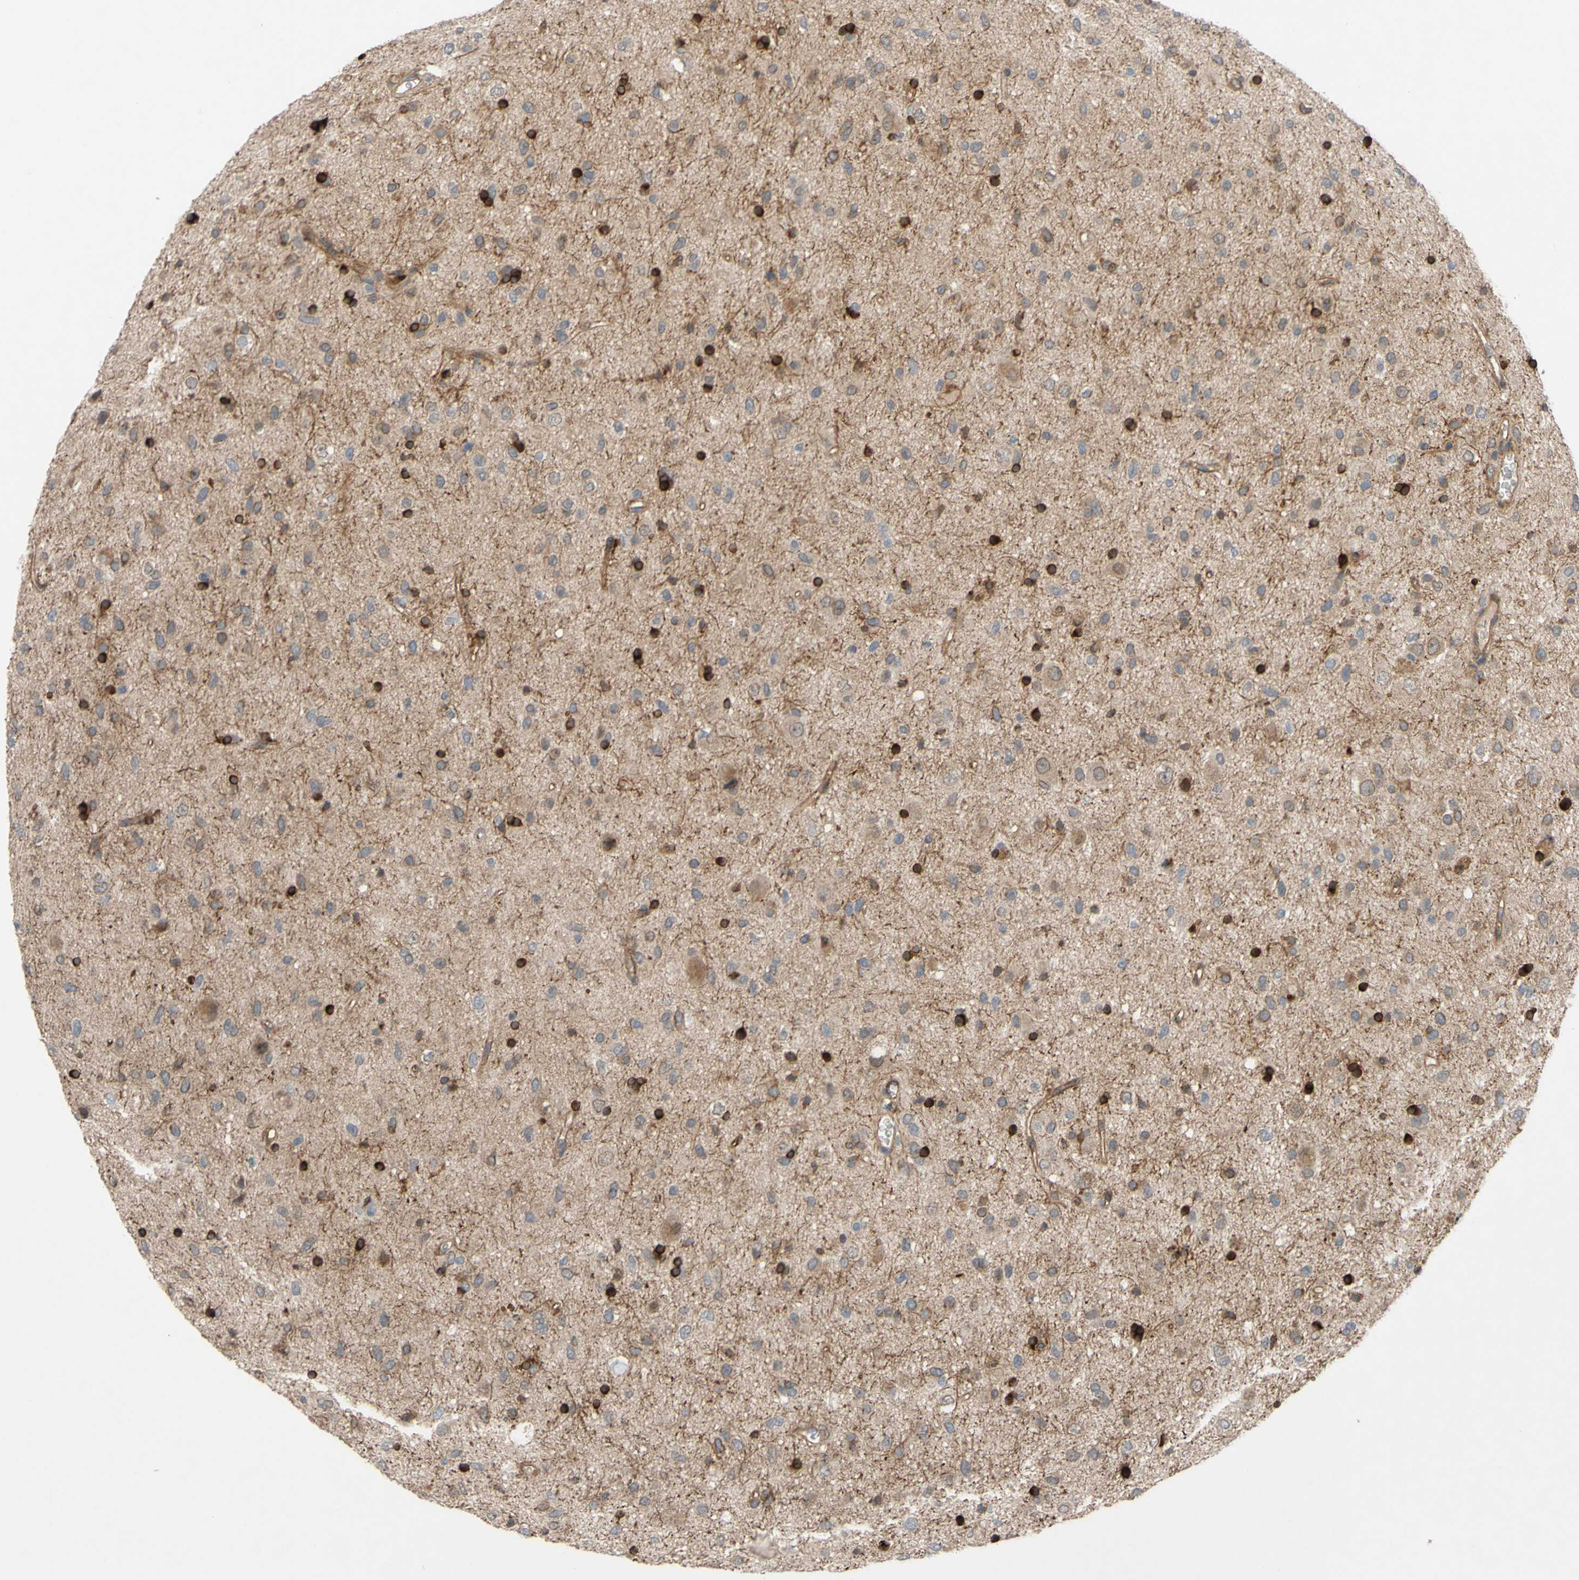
{"staining": {"intensity": "weak", "quantity": ">75%", "location": "cytoplasmic/membranous"}, "tissue": "glioma", "cell_type": "Tumor cells", "image_type": "cancer", "snomed": [{"axis": "morphology", "description": "Glioma, malignant, Low grade"}, {"axis": "topography", "description": "Brain"}], "caption": "Immunohistochemical staining of glioma exhibits low levels of weak cytoplasmic/membranous protein expression in about >75% of tumor cells. (DAB (3,3'-diaminobenzidine) IHC, brown staining for protein, blue staining for nuclei).", "gene": "SHROOM4", "patient": {"sex": "male", "age": 77}}